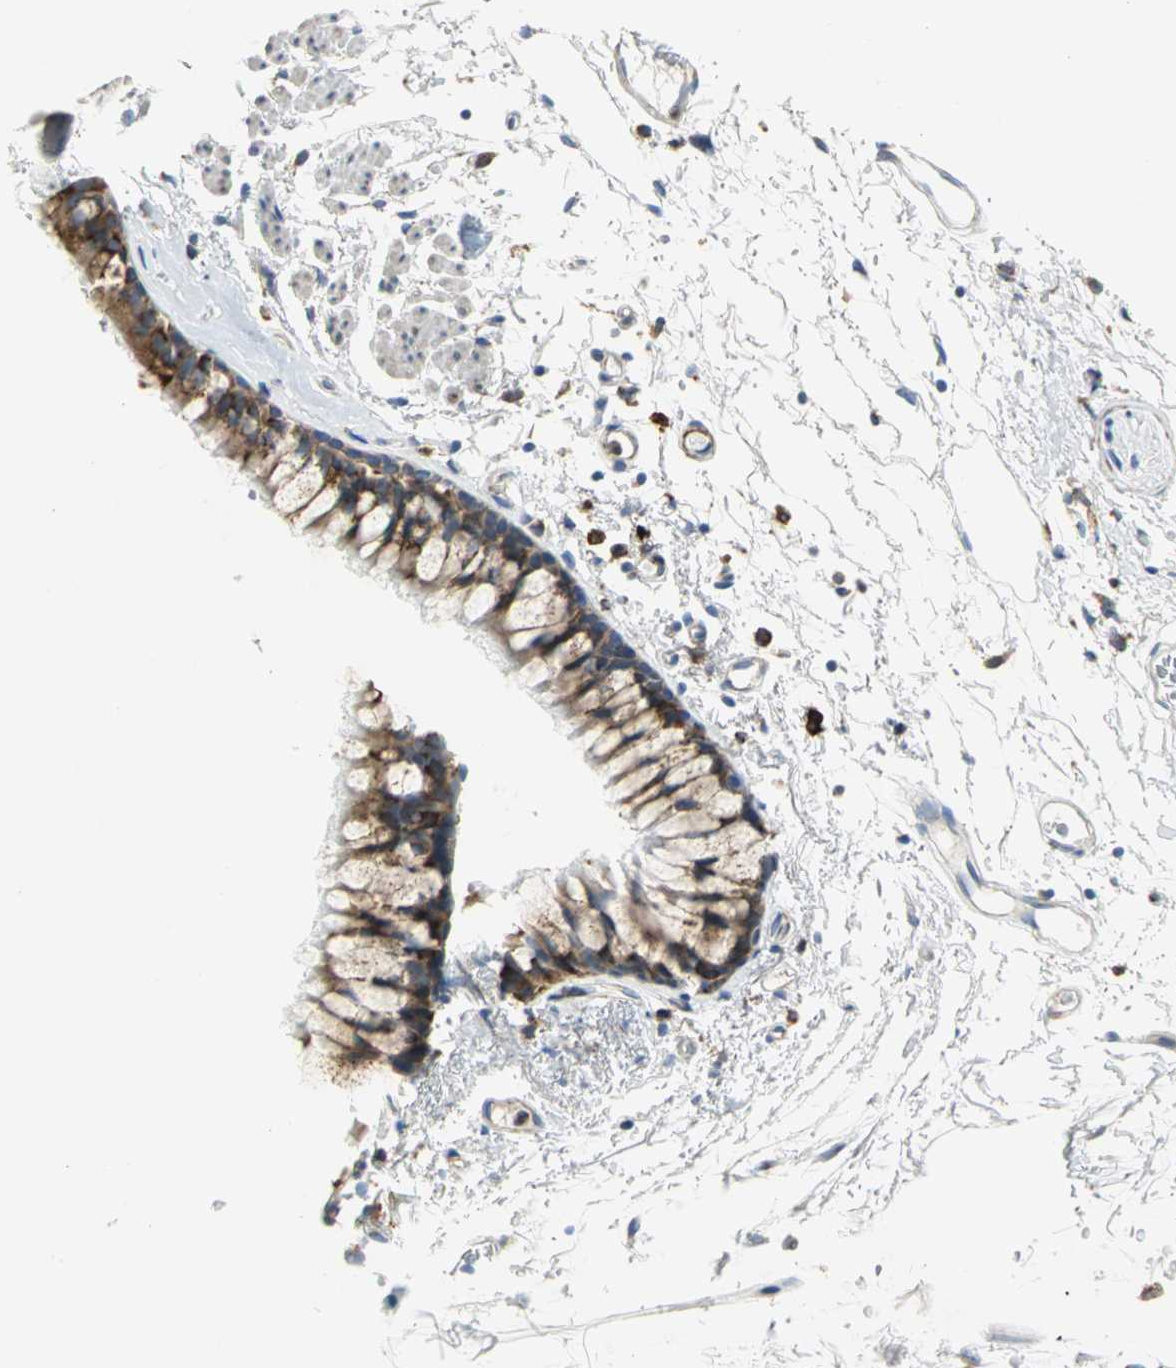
{"staining": {"intensity": "moderate", "quantity": ">75%", "location": "cytoplasmic/membranous"}, "tissue": "bronchus", "cell_type": "Respiratory epithelial cells", "image_type": "normal", "snomed": [{"axis": "morphology", "description": "Normal tissue, NOS"}, {"axis": "topography", "description": "Bronchus"}], "caption": "Protein staining of normal bronchus shows moderate cytoplasmic/membranous staining in about >75% of respiratory epithelial cells. Using DAB (3,3'-diaminobenzidine) (brown) and hematoxylin (blue) stains, captured at high magnification using brightfield microscopy.", "gene": "SDF2L1", "patient": {"sex": "female", "age": 73}}